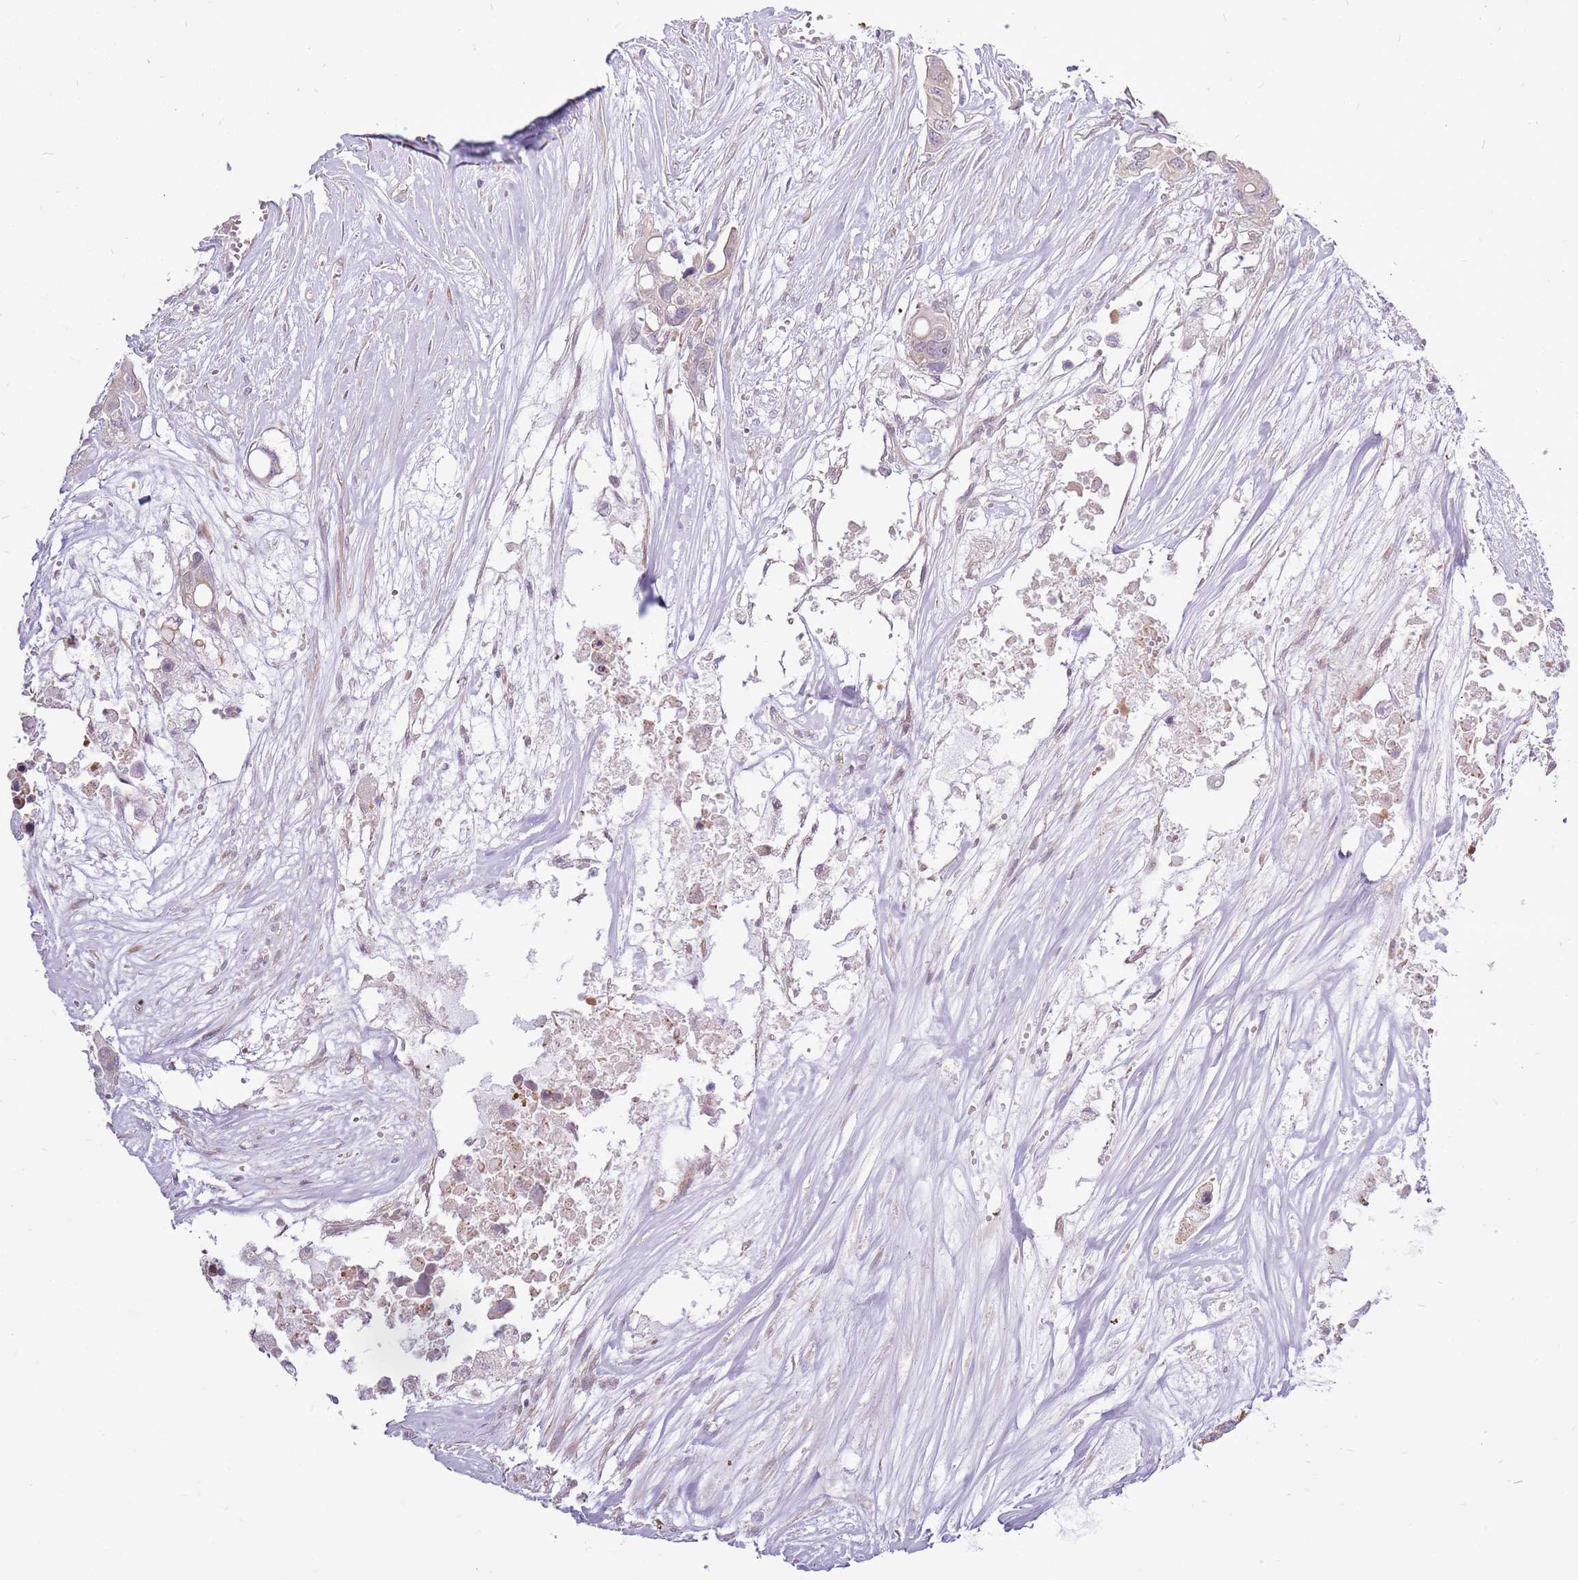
{"staining": {"intensity": "negative", "quantity": "none", "location": "none"}, "tissue": "colorectal cancer", "cell_type": "Tumor cells", "image_type": "cancer", "snomed": [{"axis": "morphology", "description": "Adenocarcinoma, NOS"}, {"axis": "topography", "description": "Colon"}], "caption": "Immunohistochemistry (IHC) histopathology image of neoplastic tissue: human colorectal cancer stained with DAB (3,3'-diaminobenzidine) reveals no significant protein positivity in tumor cells.", "gene": "UGGT2", "patient": {"sex": "male", "age": 77}}